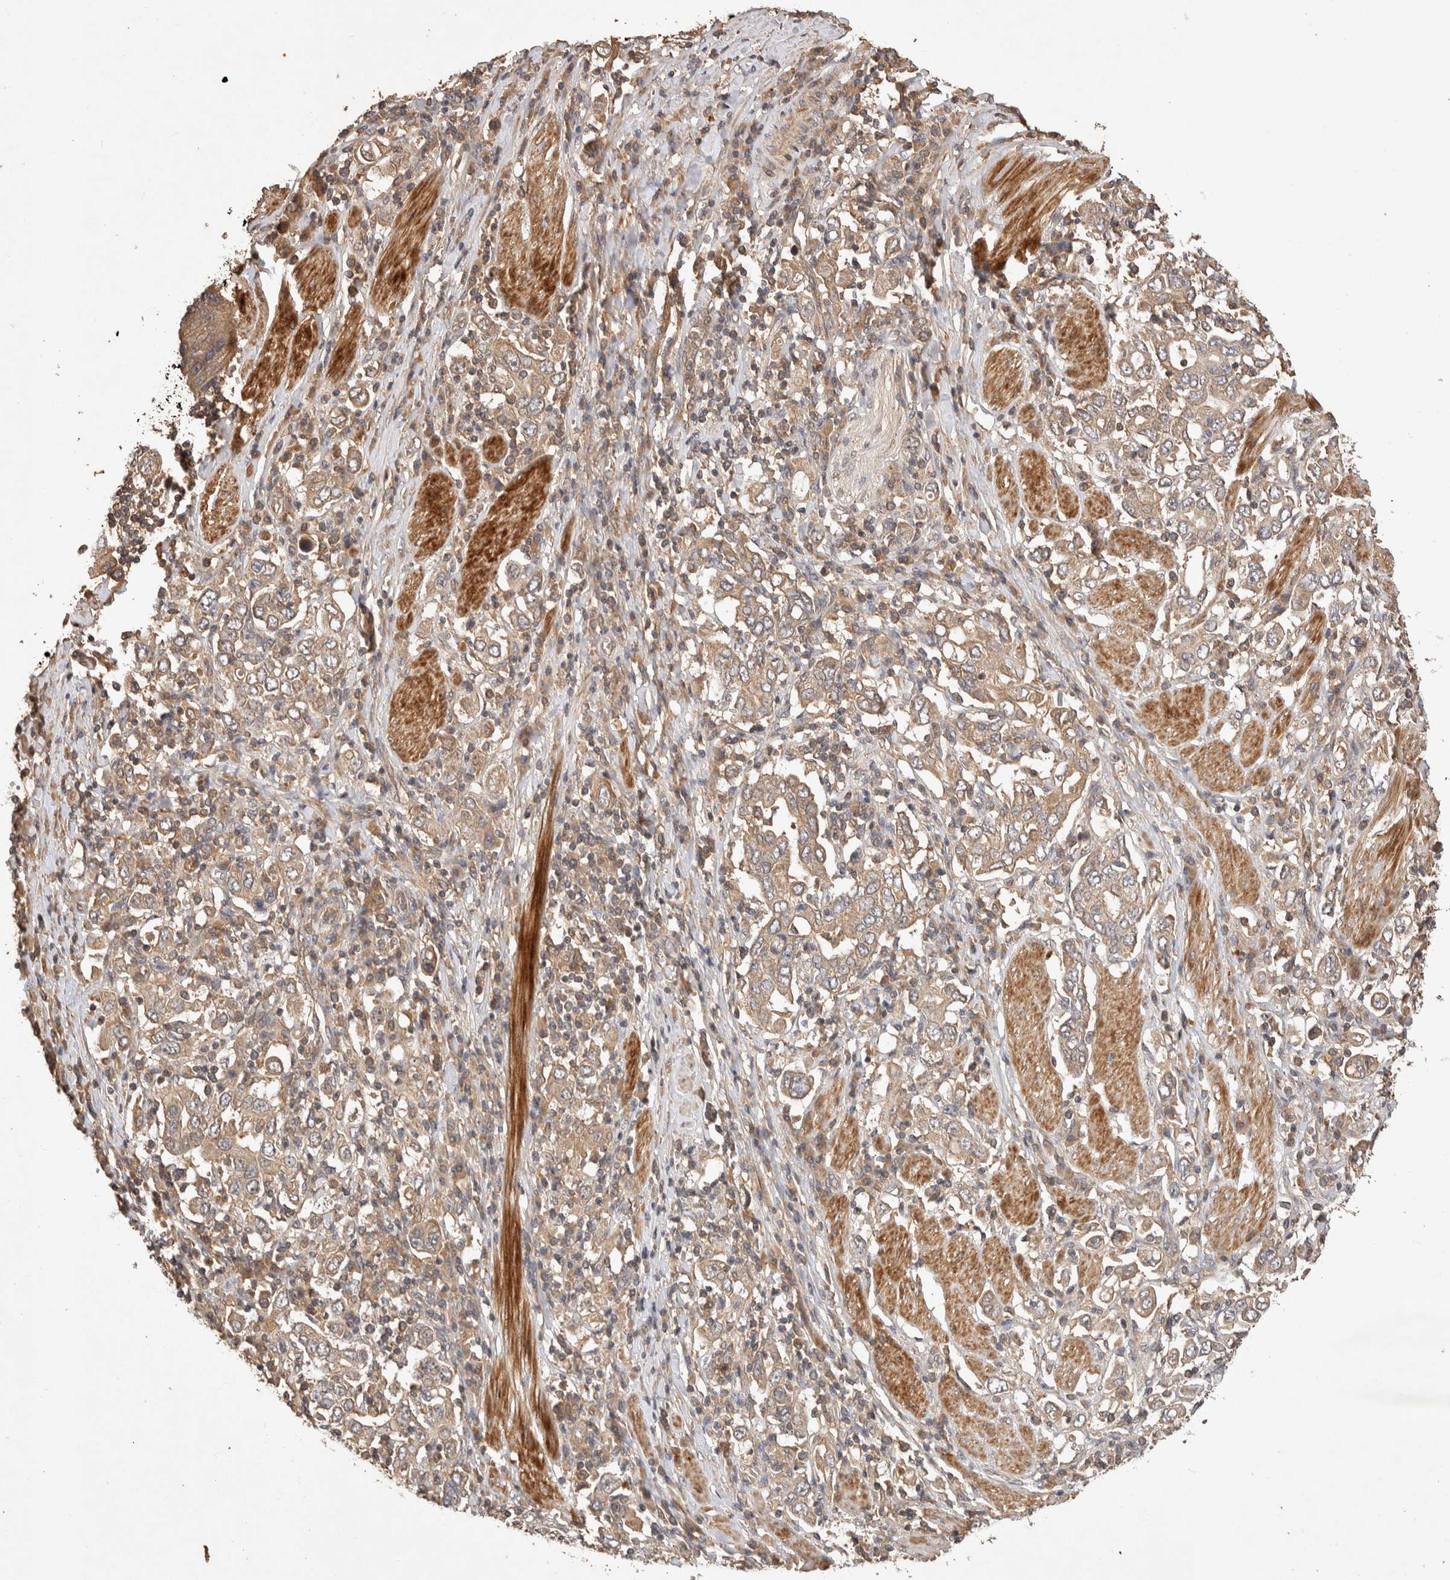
{"staining": {"intensity": "weak", "quantity": ">75%", "location": "cytoplasmic/membranous"}, "tissue": "stomach cancer", "cell_type": "Tumor cells", "image_type": "cancer", "snomed": [{"axis": "morphology", "description": "Adenocarcinoma, NOS"}, {"axis": "topography", "description": "Stomach, upper"}], "caption": "Protein expression analysis of human stomach cancer reveals weak cytoplasmic/membranous staining in approximately >75% of tumor cells.", "gene": "NSMAF", "patient": {"sex": "male", "age": 62}}